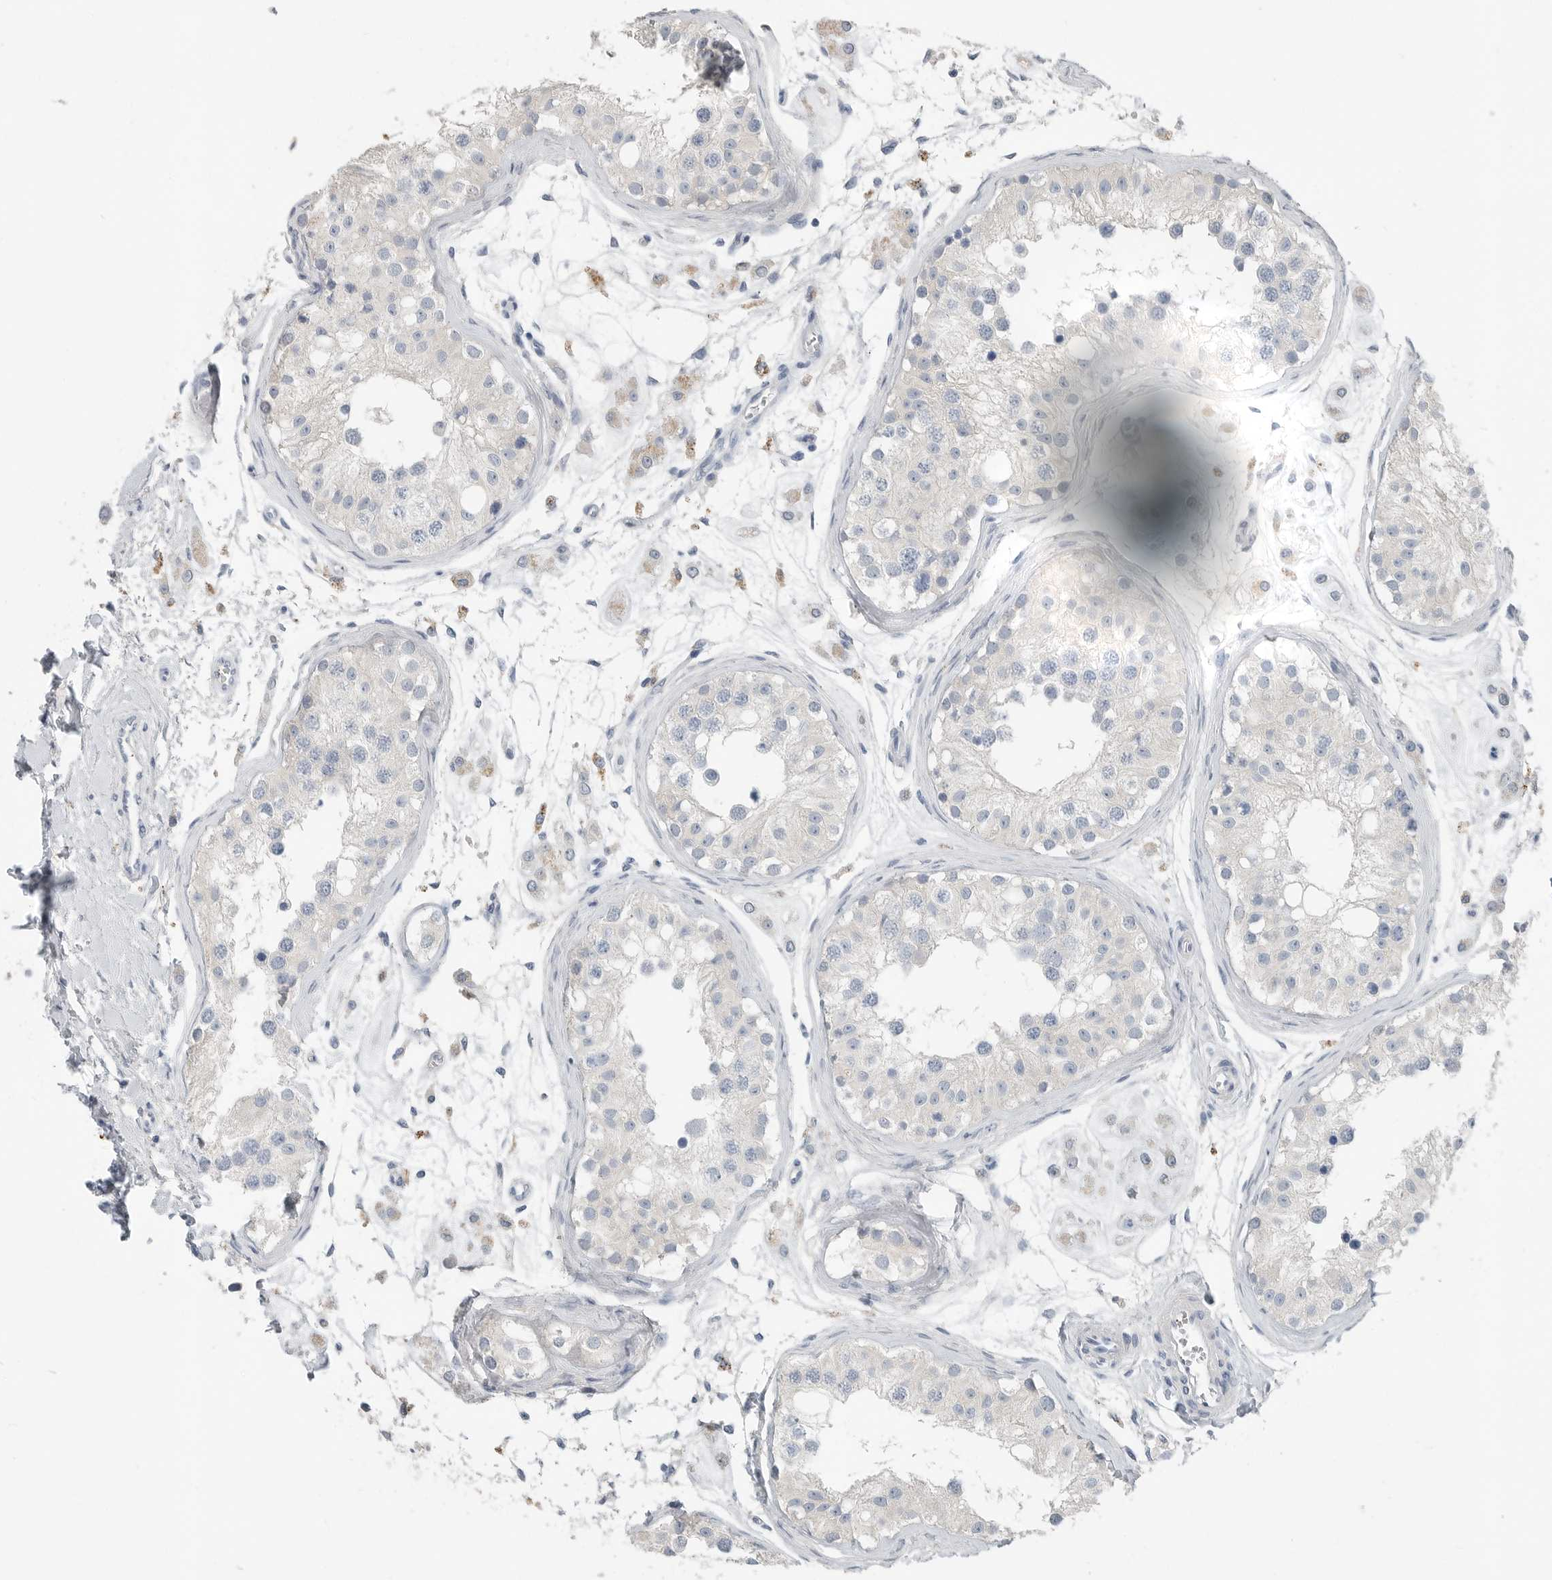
{"staining": {"intensity": "negative", "quantity": "none", "location": "none"}, "tissue": "testis", "cell_type": "Cells in seminiferous ducts", "image_type": "normal", "snomed": [{"axis": "morphology", "description": "Normal tissue, NOS"}, {"axis": "morphology", "description": "Adenocarcinoma, metastatic, NOS"}, {"axis": "topography", "description": "Testis"}], "caption": "This is a histopathology image of immunohistochemistry staining of benign testis, which shows no expression in cells in seminiferous ducts.", "gene": "SERPINB7", "patient": {"sex": "male", "age": 26}}